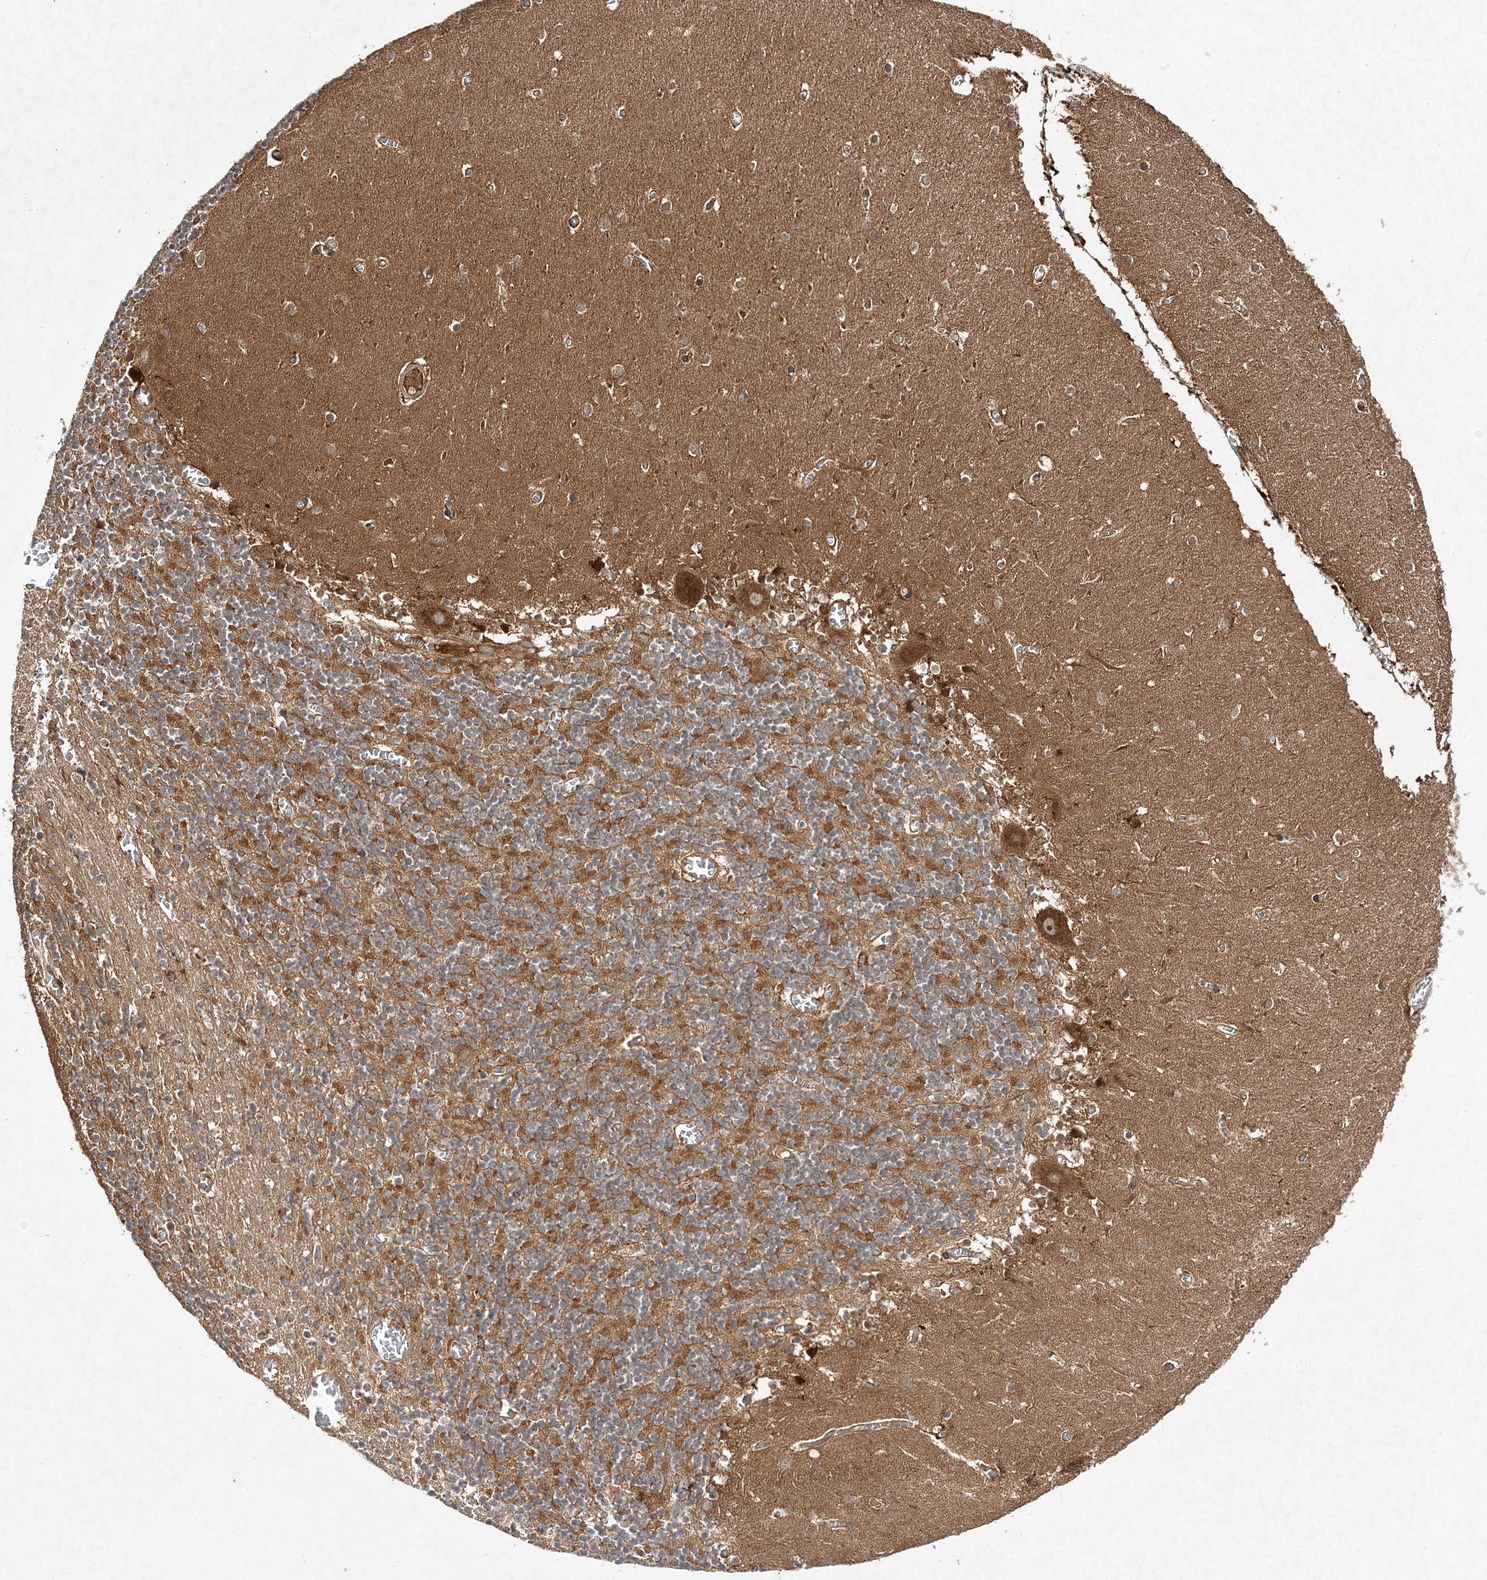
{"staining": {"intensity": "moderate", "quantity": "25%-75%", "location": "cytoplasmic/membranous"}, "tissue": "cerebellum", "cell_type": "Cells in granular layer", "image_type": "normal", "snomed": [{"axis": "morphology", "description": "Normal tissue, NOS"}, {"axis": "topography", "description": "Cerebellum"}], "caption": "This image reveals immunohistochemistry staining of benign cerebellum, with medium moderate cytoplasmic/membranous expression in approximately 25%-75% of cells in granular layer.", "gene": "TMEM9B", "patient": {"sex": "female", "age": 28}}